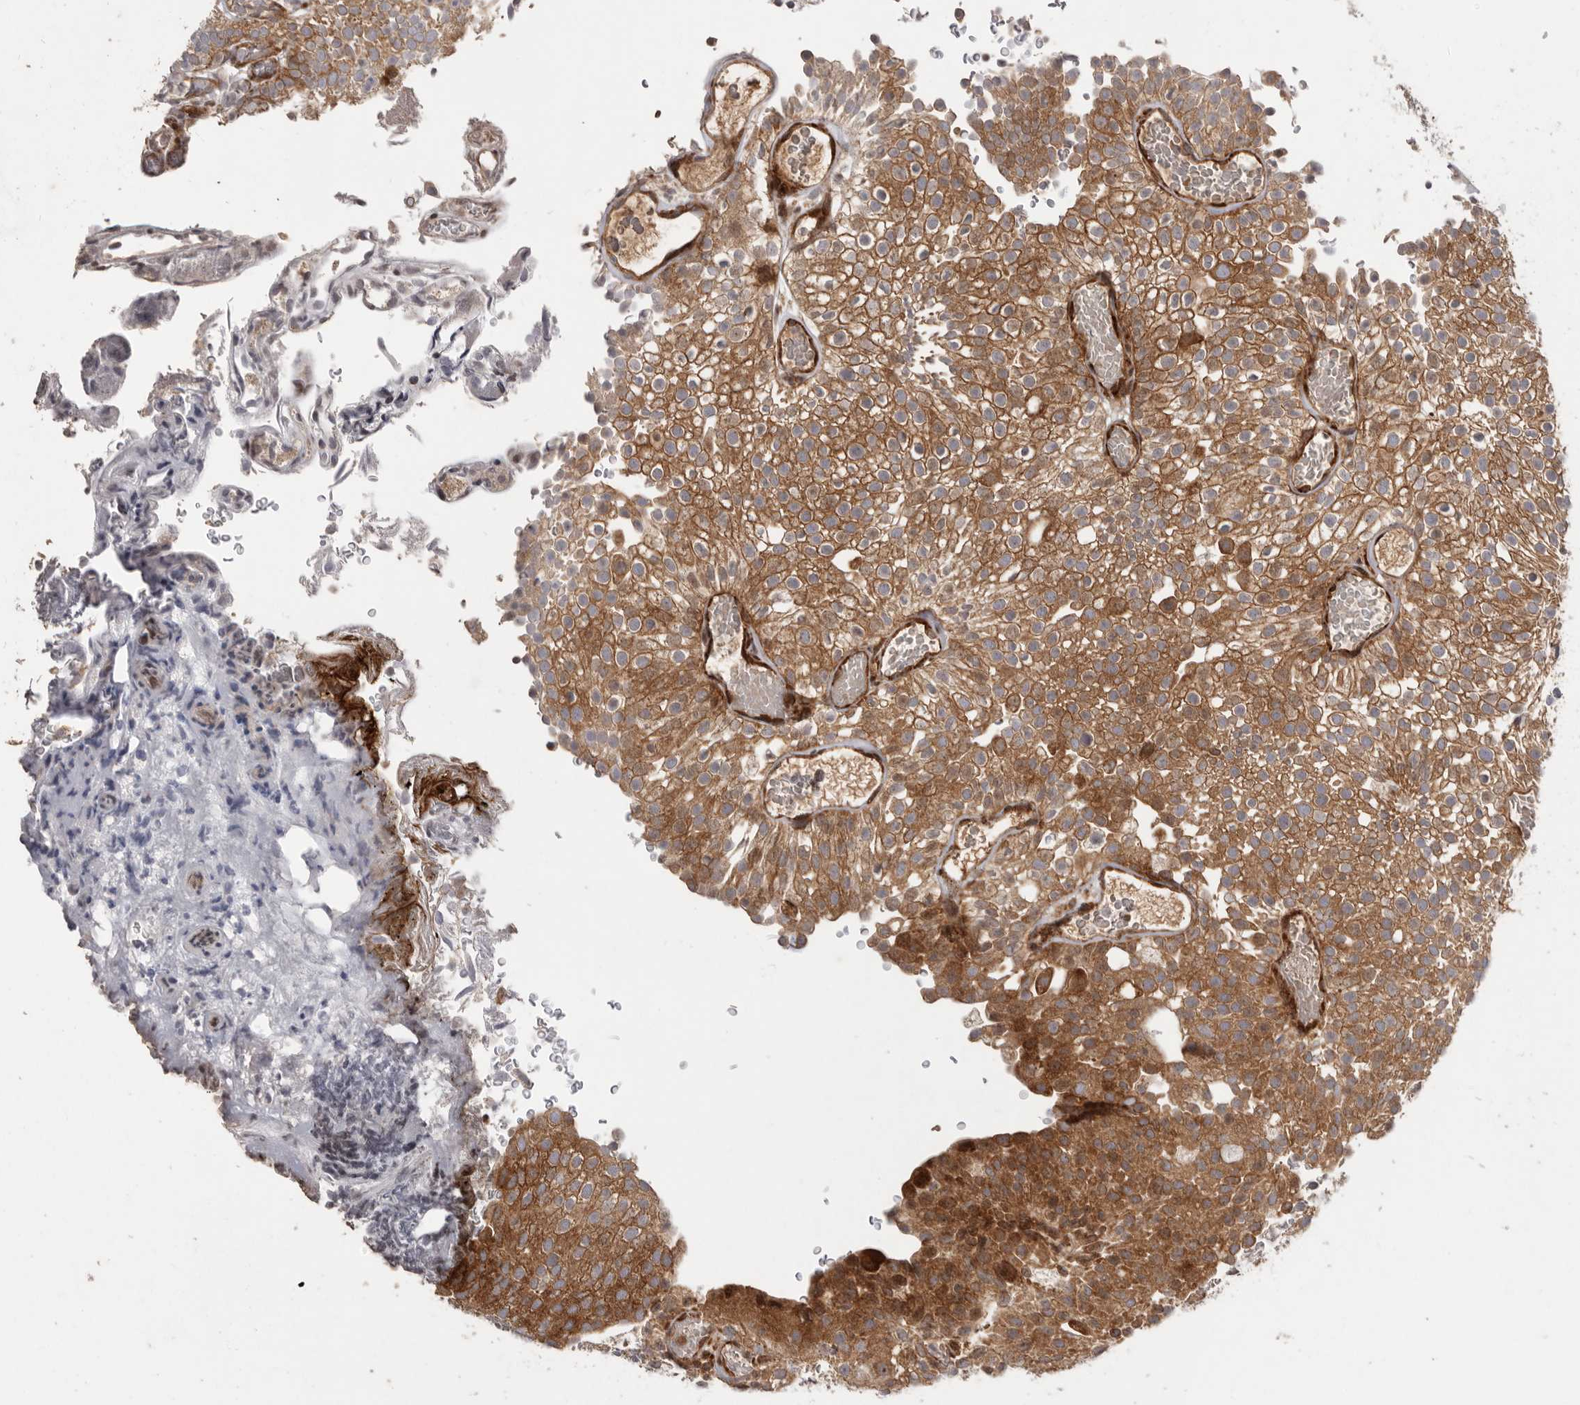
{"staining": {"intensity": "moderate", "quantity": ">75%", "location": "cytoplasmic/membranous"}, "tissue": "urothelial cancer", "cell_type": "Tumor cells", "image_type": "cancer", "snomed": [{"axis": "morphology", "description": "Urothelial carcinoma, Low grade"}, {"axis": "topography", "description": "Urinary bladder"}], "caption": "Immunohistochemical staining of urothelial cancer exhibits medium levels of moderate cytoplasmic/membranous protein staining in approximately >75% of tumor cells.", "gene": "FZD3", "patient": {"sex": "male", "age": 78}}